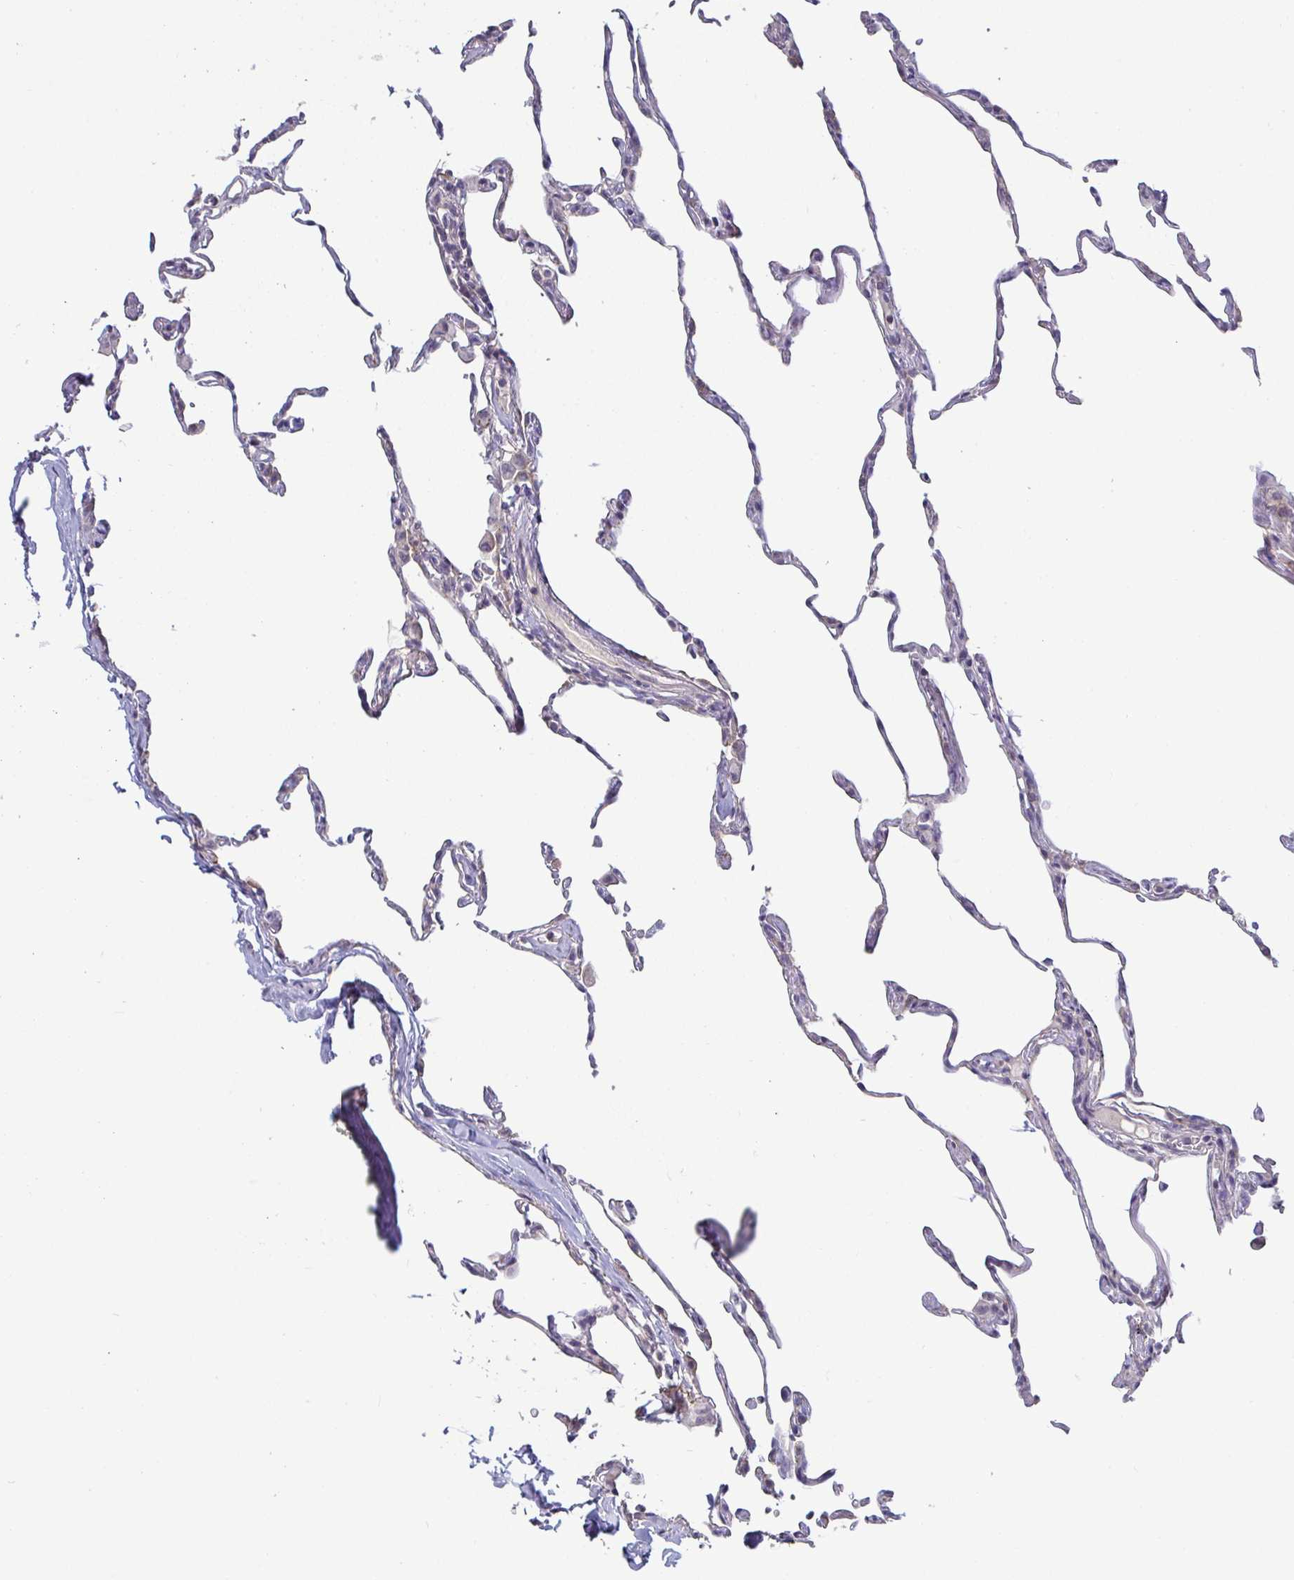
{"staining": {"intensity": "negative", "quantity": "none", "location": "none"}, "tissue": "lung", "cell_type": "Alveolar cells", "image_type": "normal", "snomed": [{"axis": "morphology", "description": "Normal tissue, NOS"}, {"axis": "topography", "description": "Lung"}], "caption": "There is no significant staining in alveolar cells of lung. (DAB immunohistochemistry visualized using brightfield microscopy, high magnification).", "gene": "GSTM1", "patient": {"sex": "female", "age": 57}}